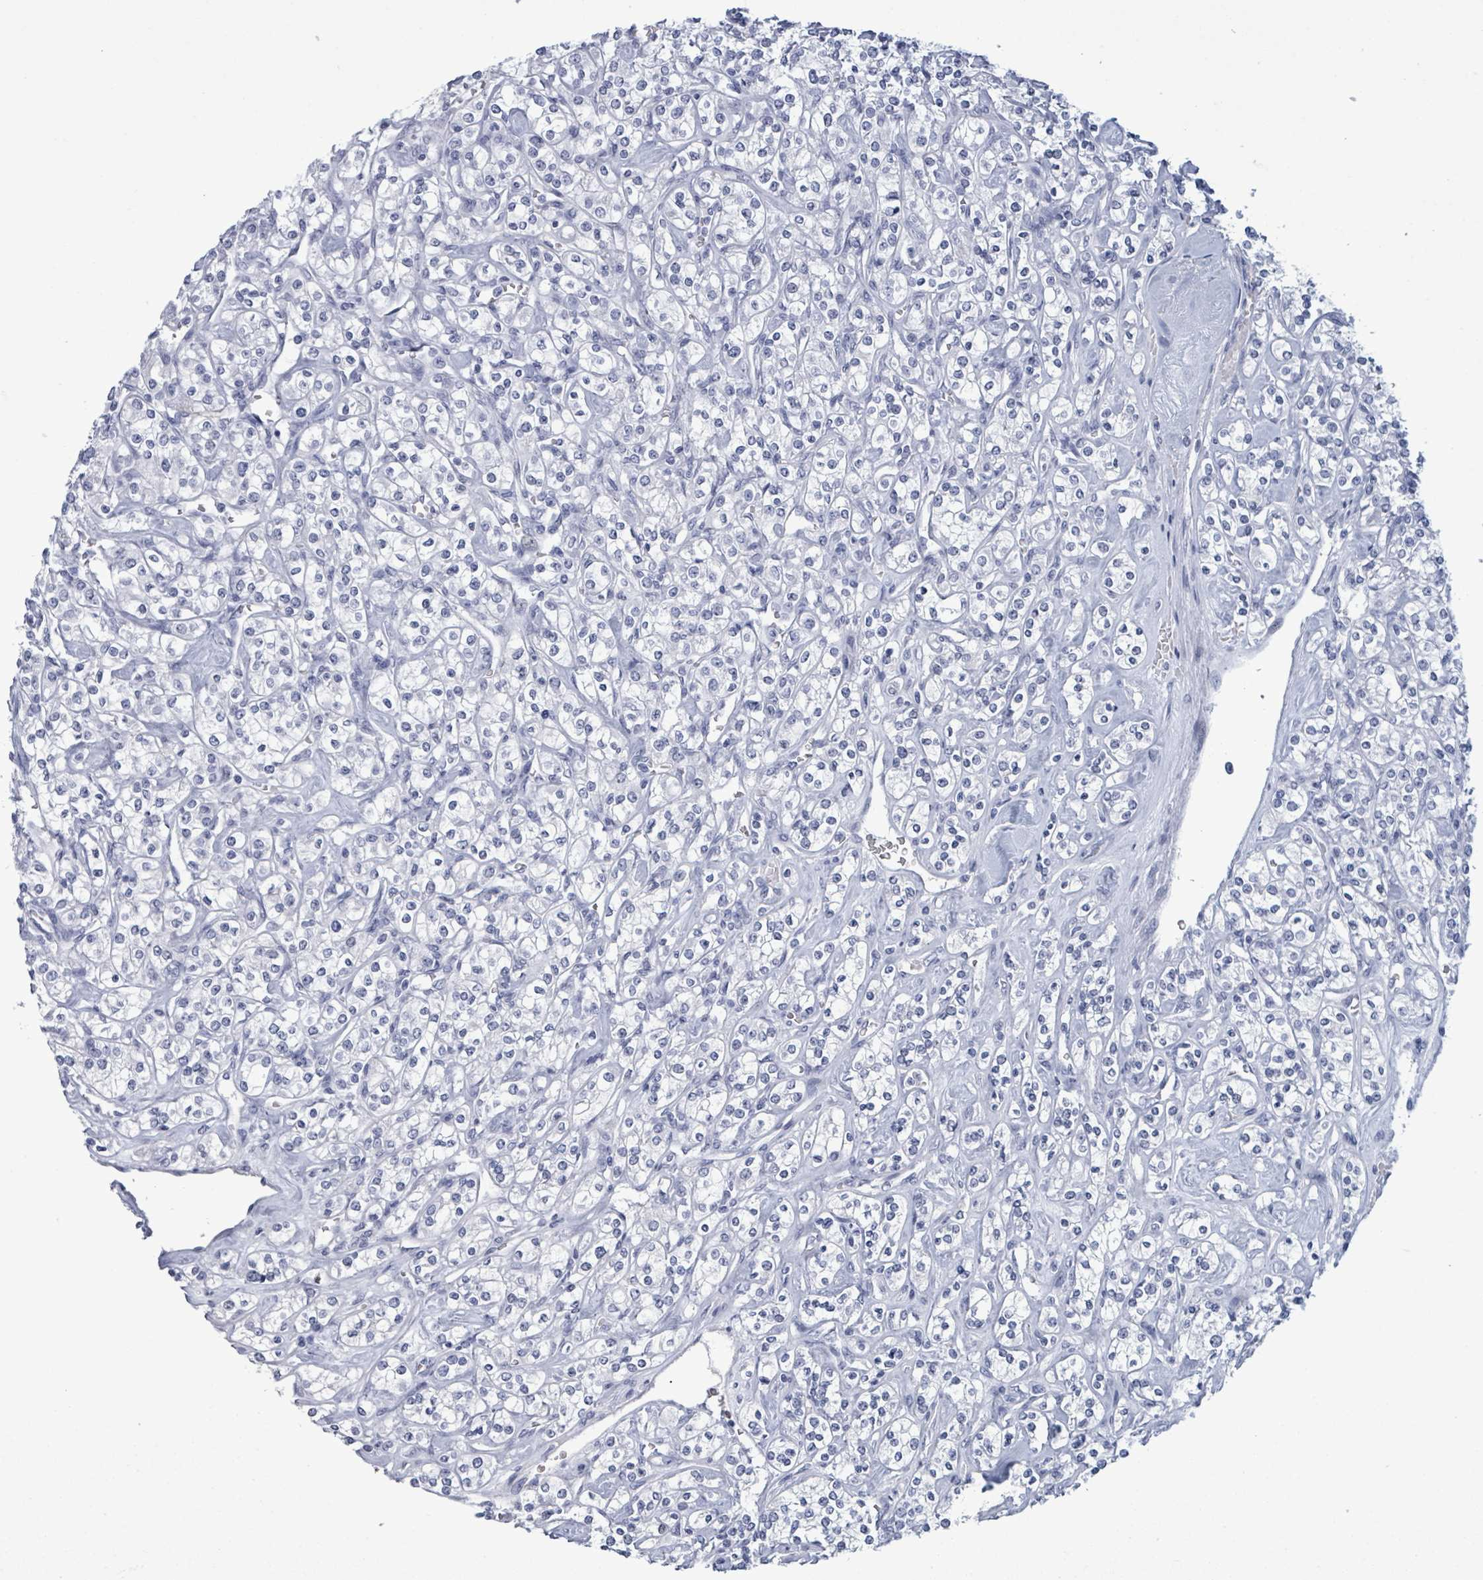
{"staining": {"intensity": "negative", "quantity": "none", "location": "none"}, "tissue": "renal cancer", "cell_type": "Tumor cells", "image_type": "cancer", "snomed": [{"axis": "morphology", "description": "Adenocarcinoma, NOS"}, {"axis": "topography", "description": "Kidney"}], "caption": "The image displays no significant expression in tumor cells of renal adenocarcinoma.", "gene": "NKX2-1", "patient": {"sex": "male", "age": 77}}